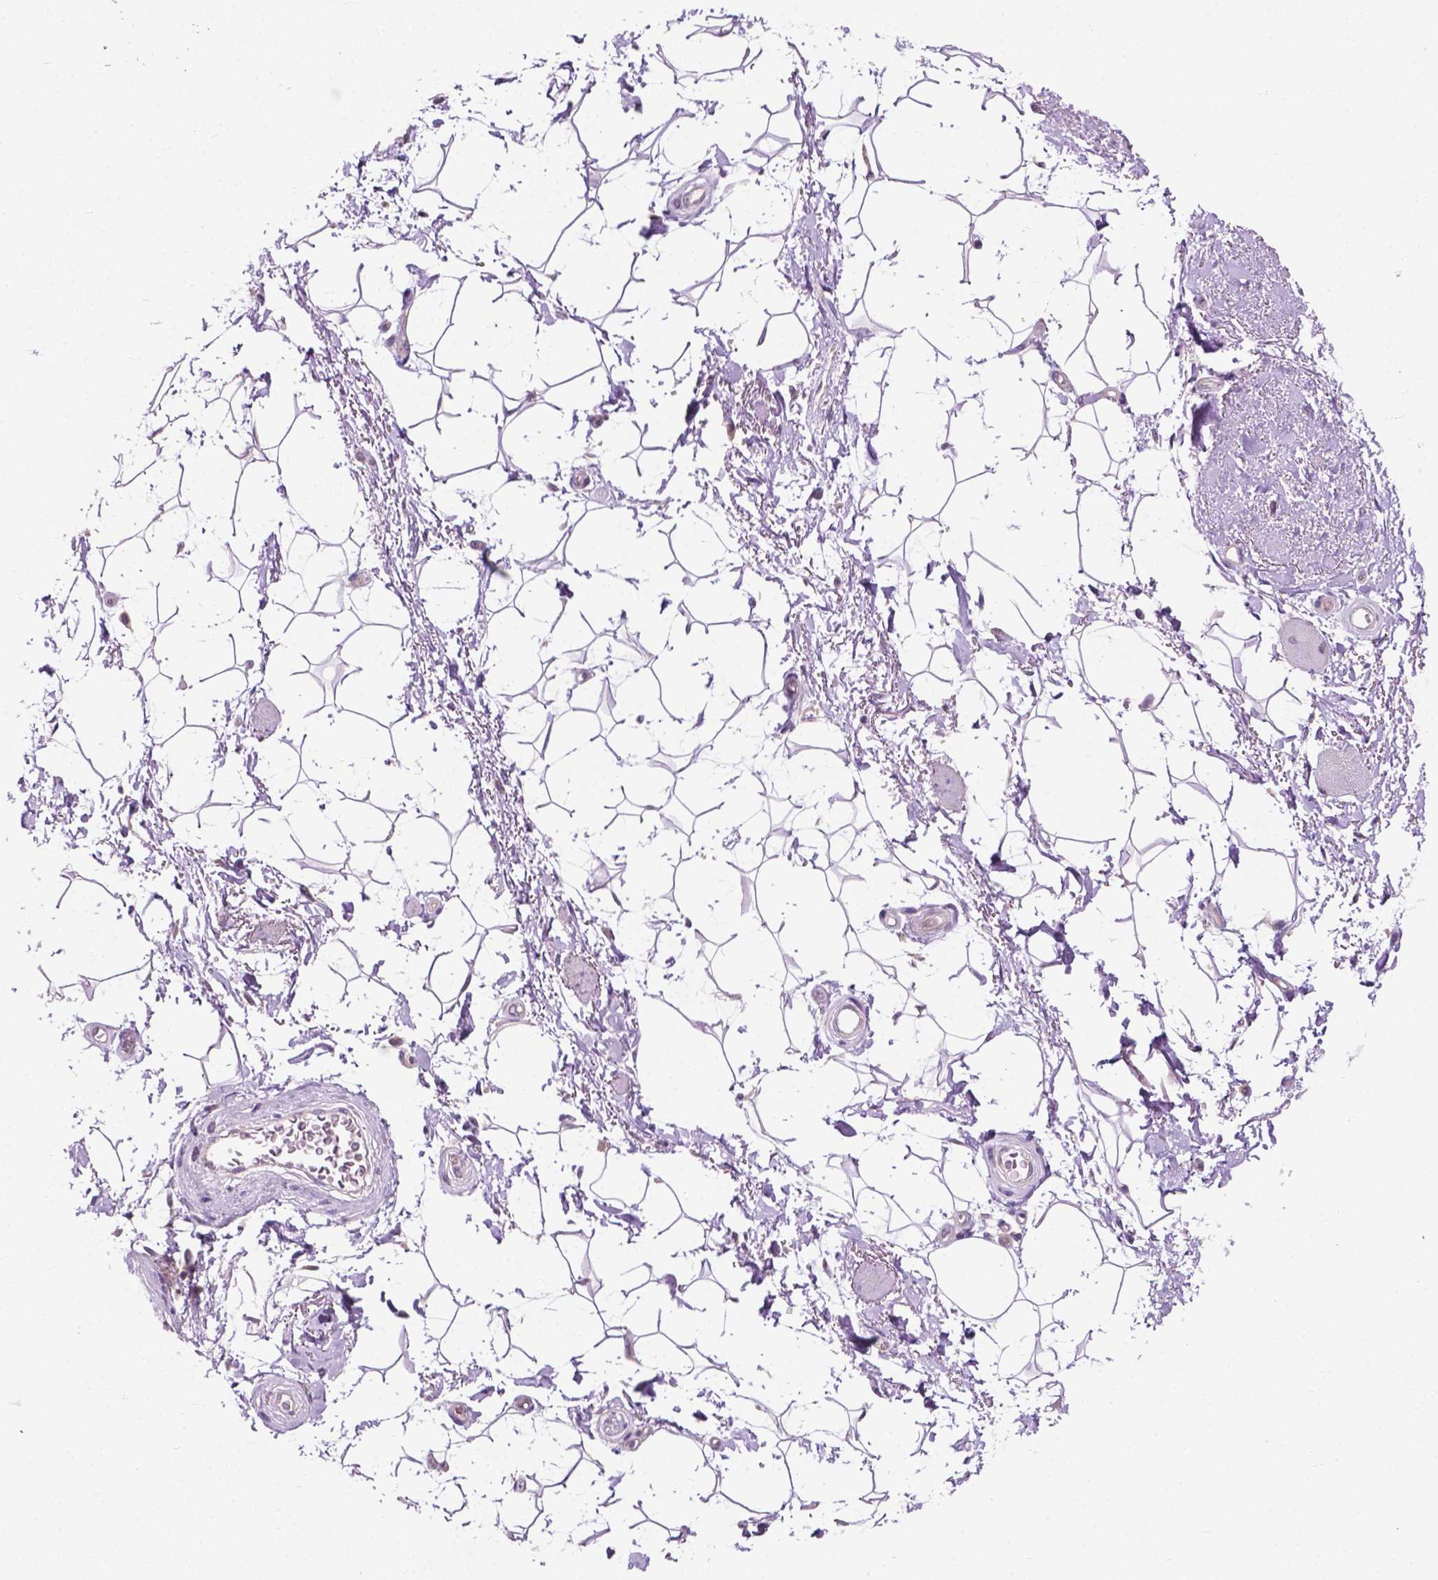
{"staining": {"intensity": "negative", "quantity": "none", "location": "none"}, "tissue": "adipose tissue", "cell_type": "Adipocytes", "image_type": "normal", "snomed": [{"axis": "morphology", "description": "Normal tissue, NOS"}, {"axis": "topography", "description": "Anal"}, {"axis": "topography", "description": "Peripheral nerve tissue"}], "caption": "Photomicrograph shows no significant protein staining in adipocytes of unremarkable adipose tissue.", "gene": "MZT1", "patient": {"sex": "male", "age": 51}}